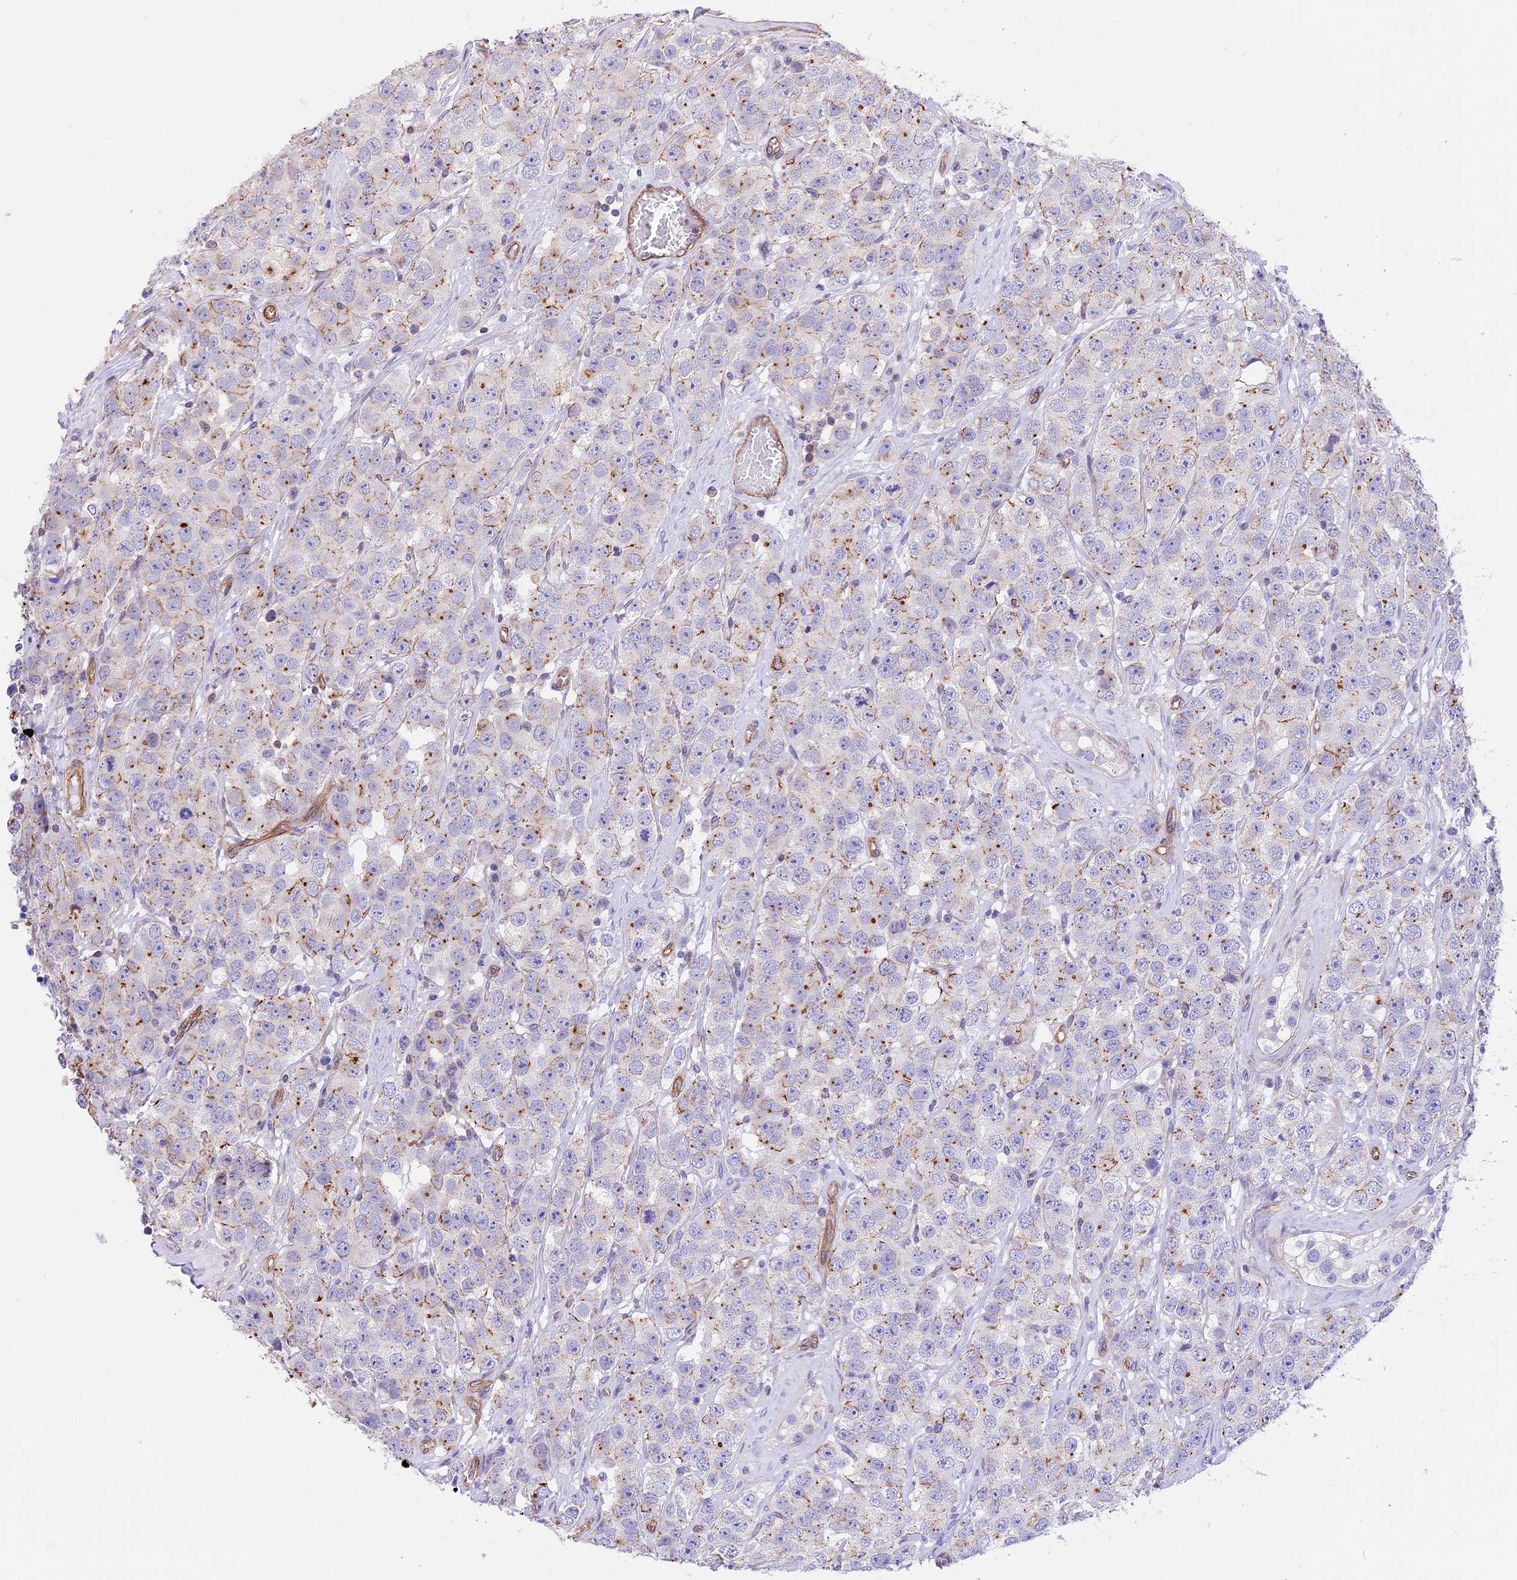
{"staining": {"intensity": "weak", "quantity": "25%-75%", "location": "cytoplasmic/membranous"}, "tissue": "testis cancer", "cell_type": "Tumor cells", "image_type": "cancer", "snomed": [{"axis": "morphology", "description": "Seminoma, NOS"}, {"axis": "topography", "description": "Testis"}], "caption": "Protein staining of testis cancer (seminoma) tissue exhibits weak cytoplasmic/membranous expression in about 25%-75% of tumor cells.", "gene": "R3HDM4", "patient": {"sex": "male", "age": 28}}